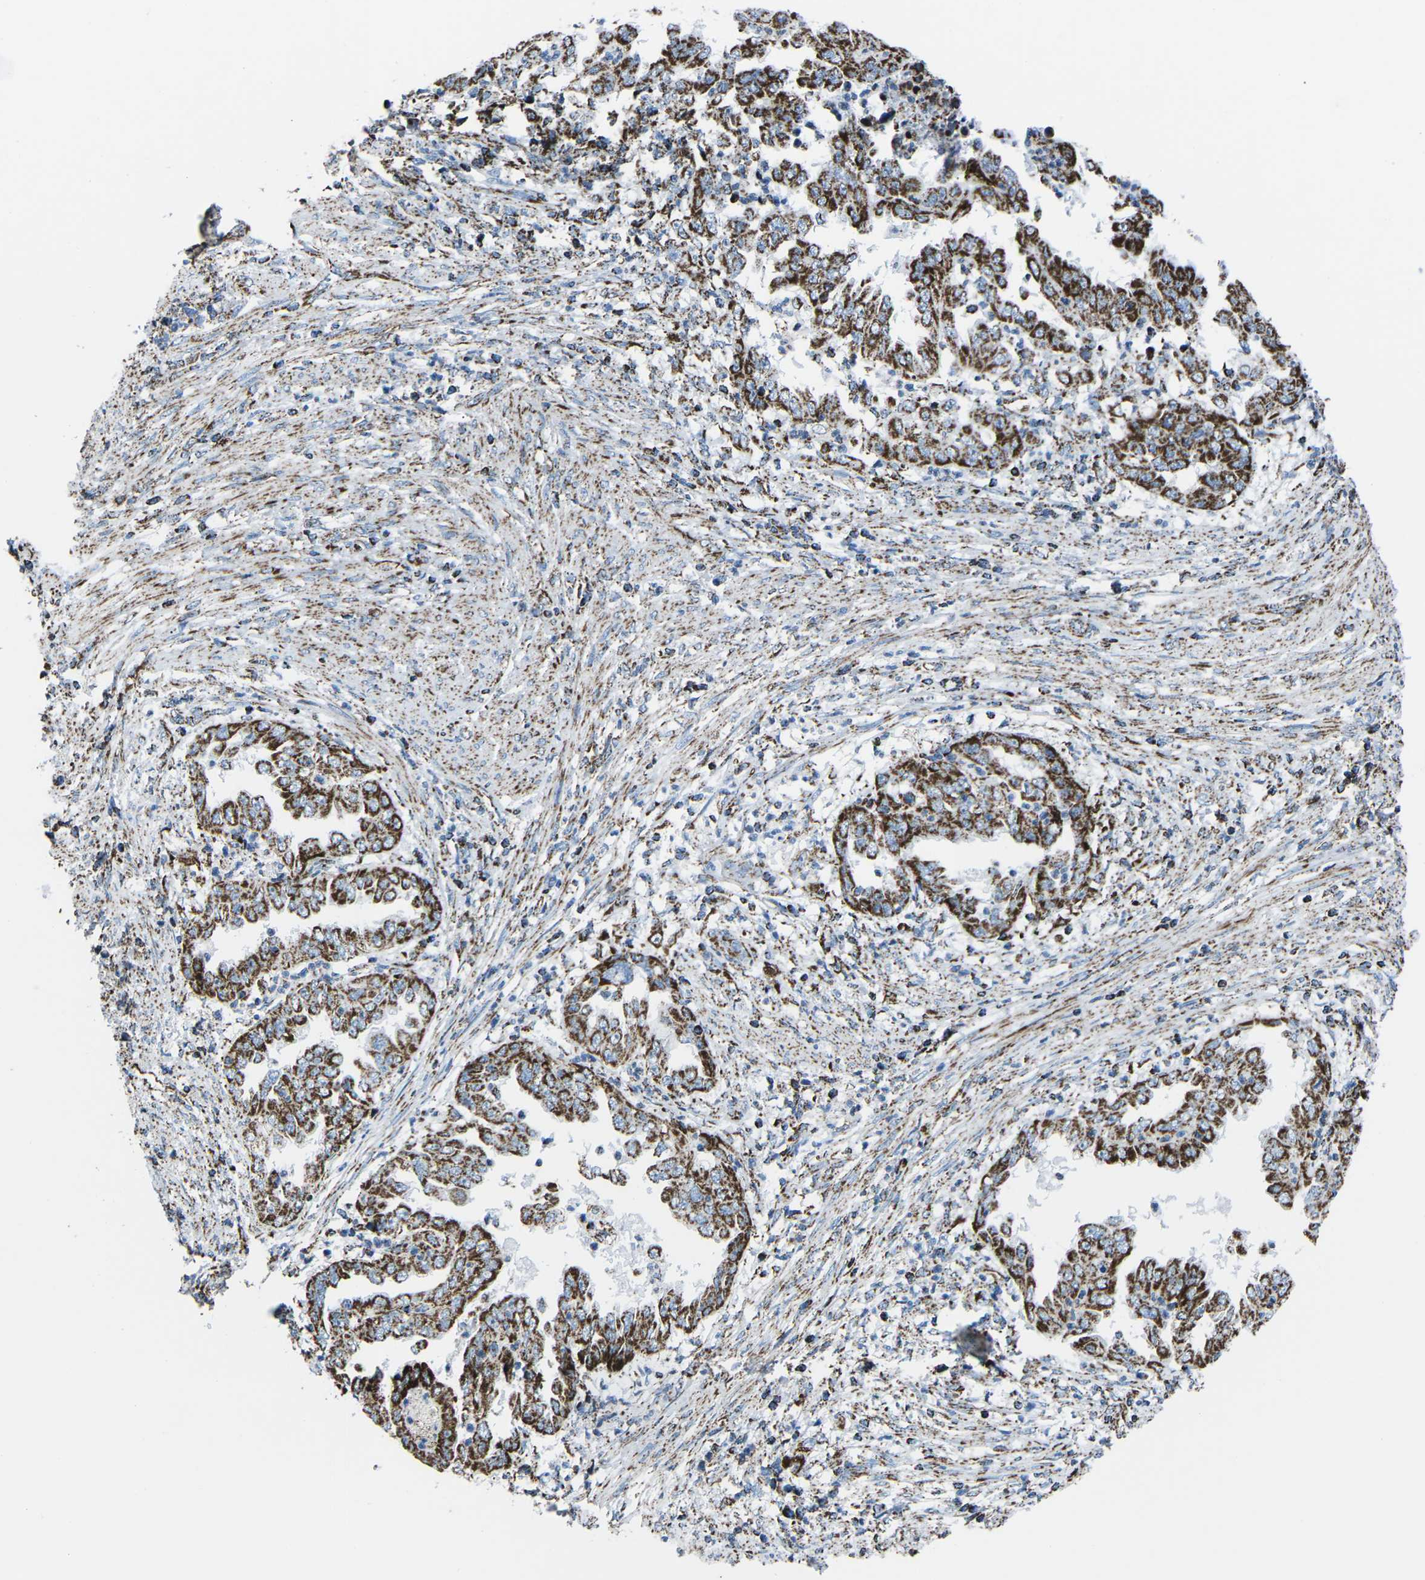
{"staining": {"intensity": "strong", "quantity": ">75%", "location": "cytoplasmic/membranous"}, "tissue": "endometrial cancer", "cell_type": "Tumor cells", "image_type": "cancer", "snomed": [{"axis": "morphology", "description": "Adenocarcinoma, NOS"}, {"axis": "topography", "description": "Endometrium"}], "caption": "High-power microscopy captured an IHC histopathology image of adenocarcinoma (endometrial), revealing strong cytoplasmic/membranous positivity in about >75% of tumor cells.", "gene": "MT-CO2", "patient": {"sex": "female", "age": 85}}